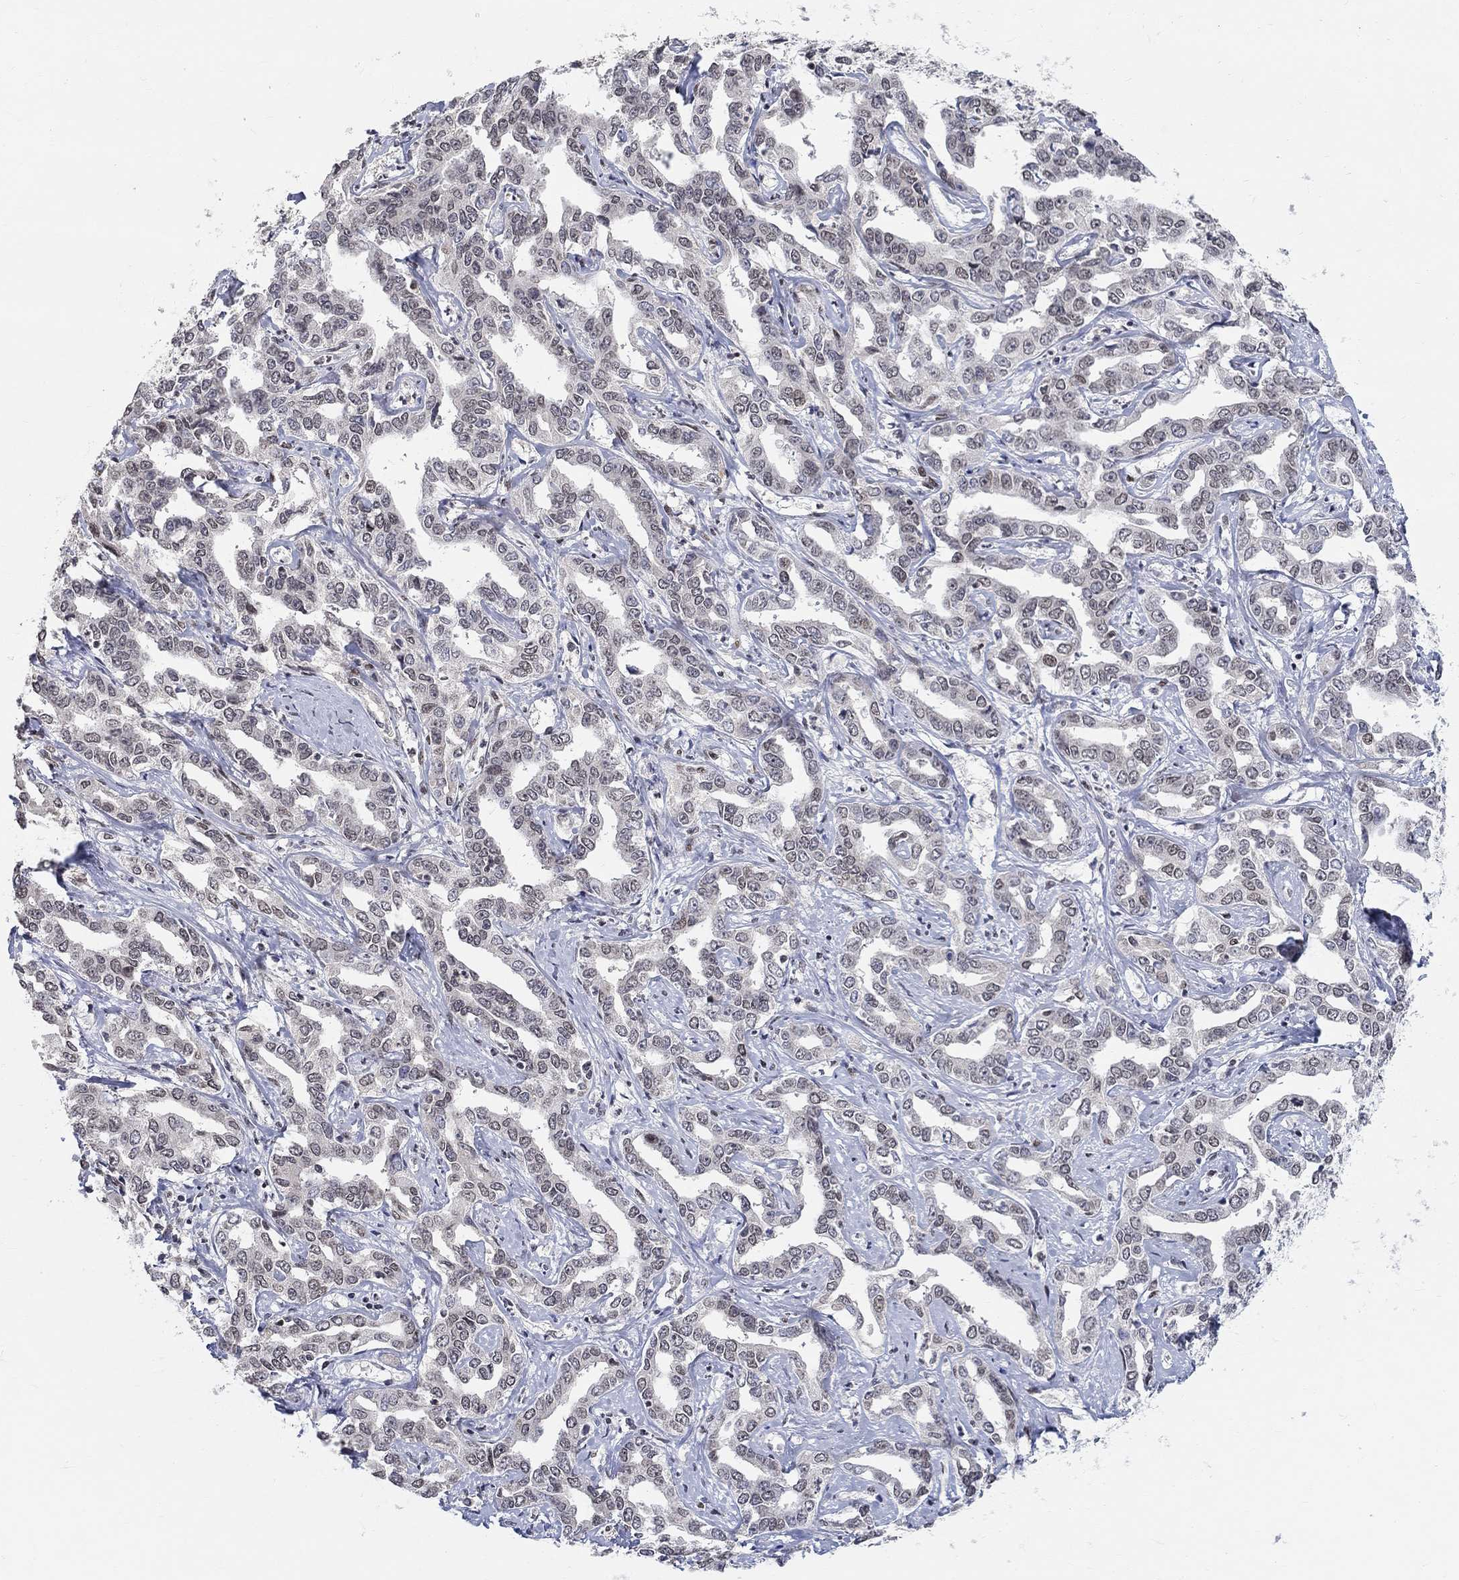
{"staining": {"intensity": "weak", "quantity": "<25%", "location": "nuclear"}, "tissue": "liver cancer", "cell_type": "Tumor cells", "image_type": "cancer", "snomed": [{"axis": "morphology", "description": "Cholangiocarcinoma"}, {"axis": "topography", "description": "Liver"}], "caption": "High magnification brightfield microscopy of cholangiocarcinoma (liver) stained with DAB (3,3'-diaminobenzidine) (brown) and counterstained with hematoxylin (blue): tumor cells show no significant staining. (DAB immunohistochemistry (IHC) with hematoxylin counter stain).", "gene": "KLF12", "patient": {"sex": "male", "age": 59}}